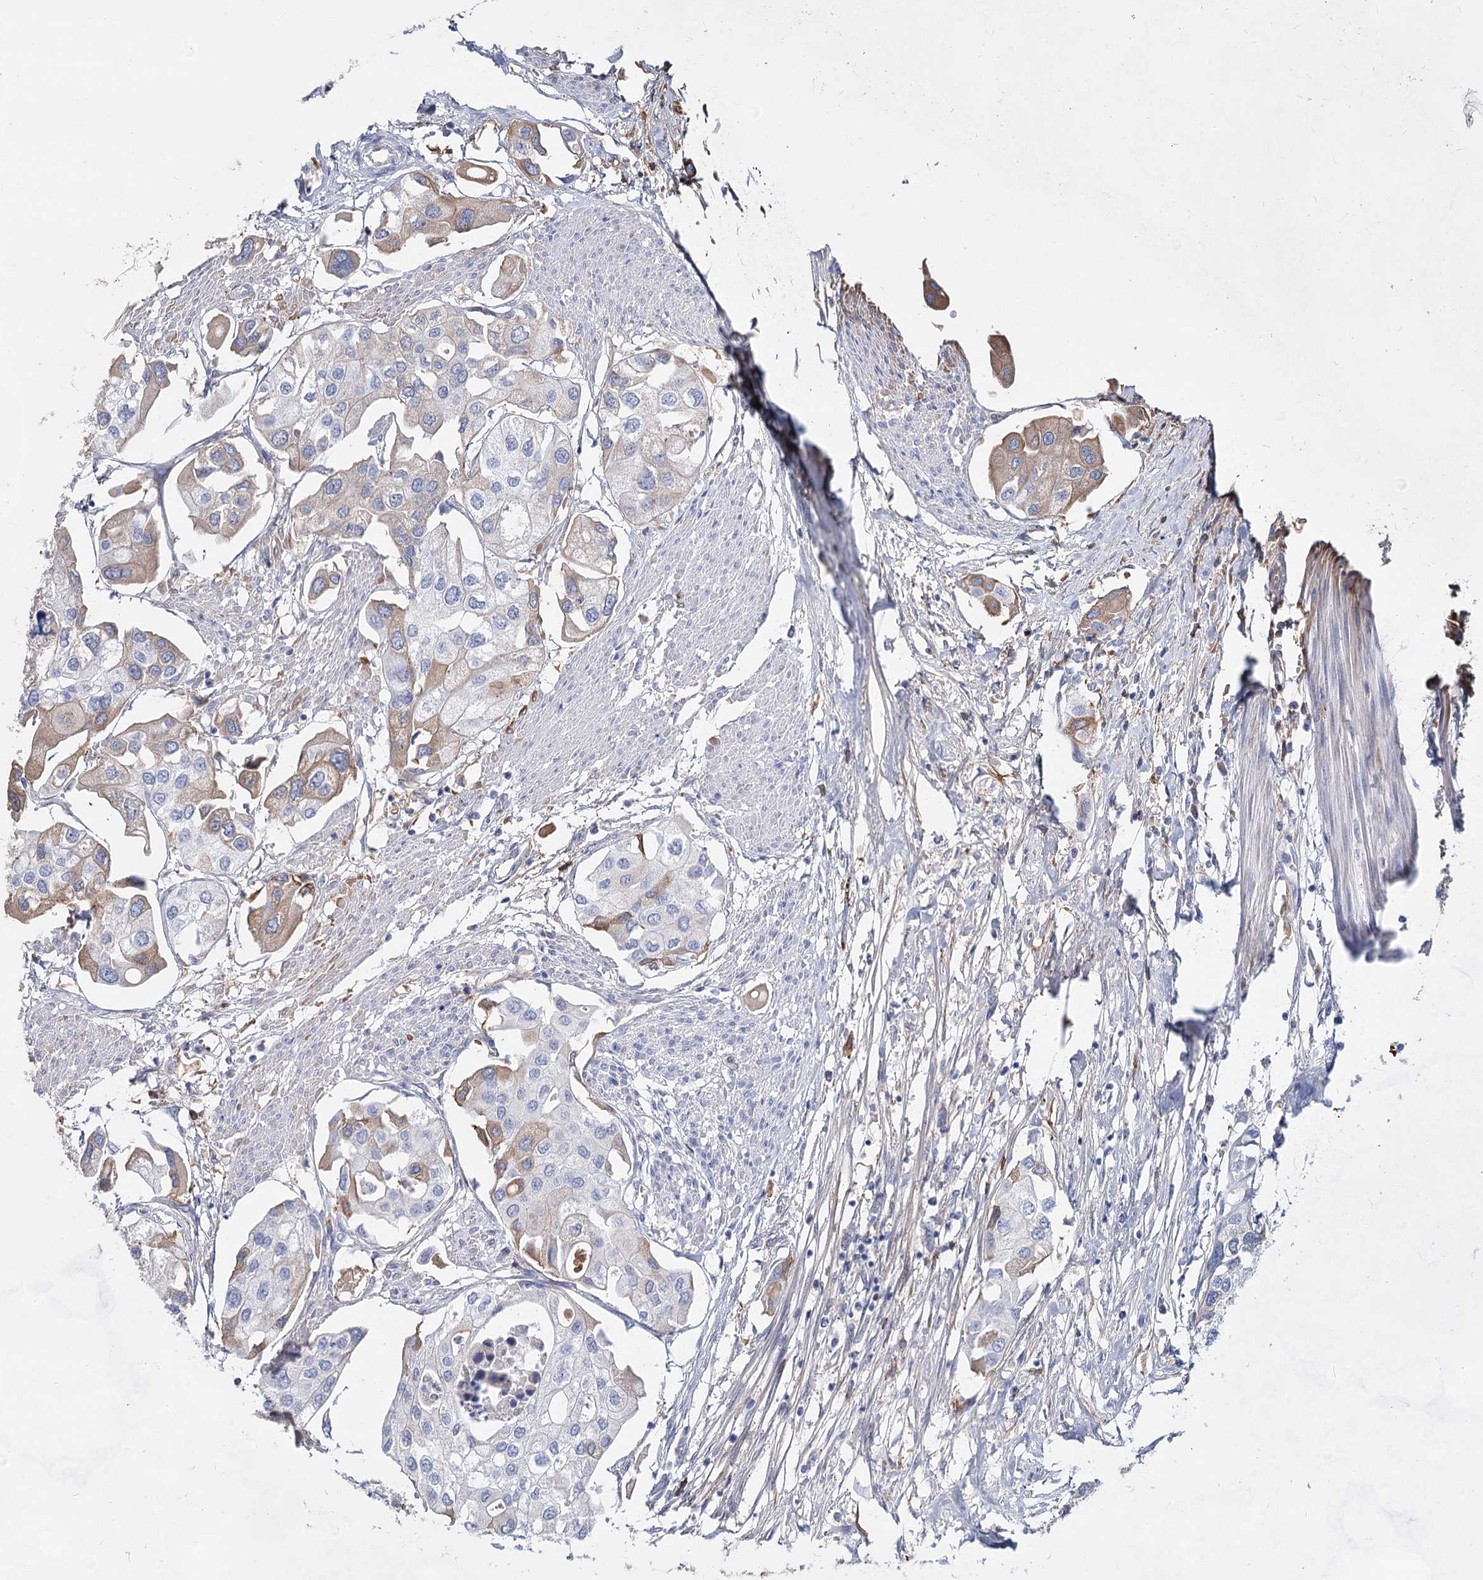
{"staining": {"intensity": "weak", "quantity": "<25%", "location": "cytoplasmic/membranous"}, "tissue": "urothelial cancer", "cell_type": "Tumor cells", "image_type": "cancer", "snomed": [{"axis": "morphology", "description": "Urothelial carcinoma, High grade"}, {"axis": "topography", "description": "Urinary bladder"}], "caption": "DAB immunohistochemical staining of human urothelial carcinoma (high-grade) exhibits no significant expression in tumor cells.", "gene": "TASOR2", "patient": {"sex": "male", "age": 64}}